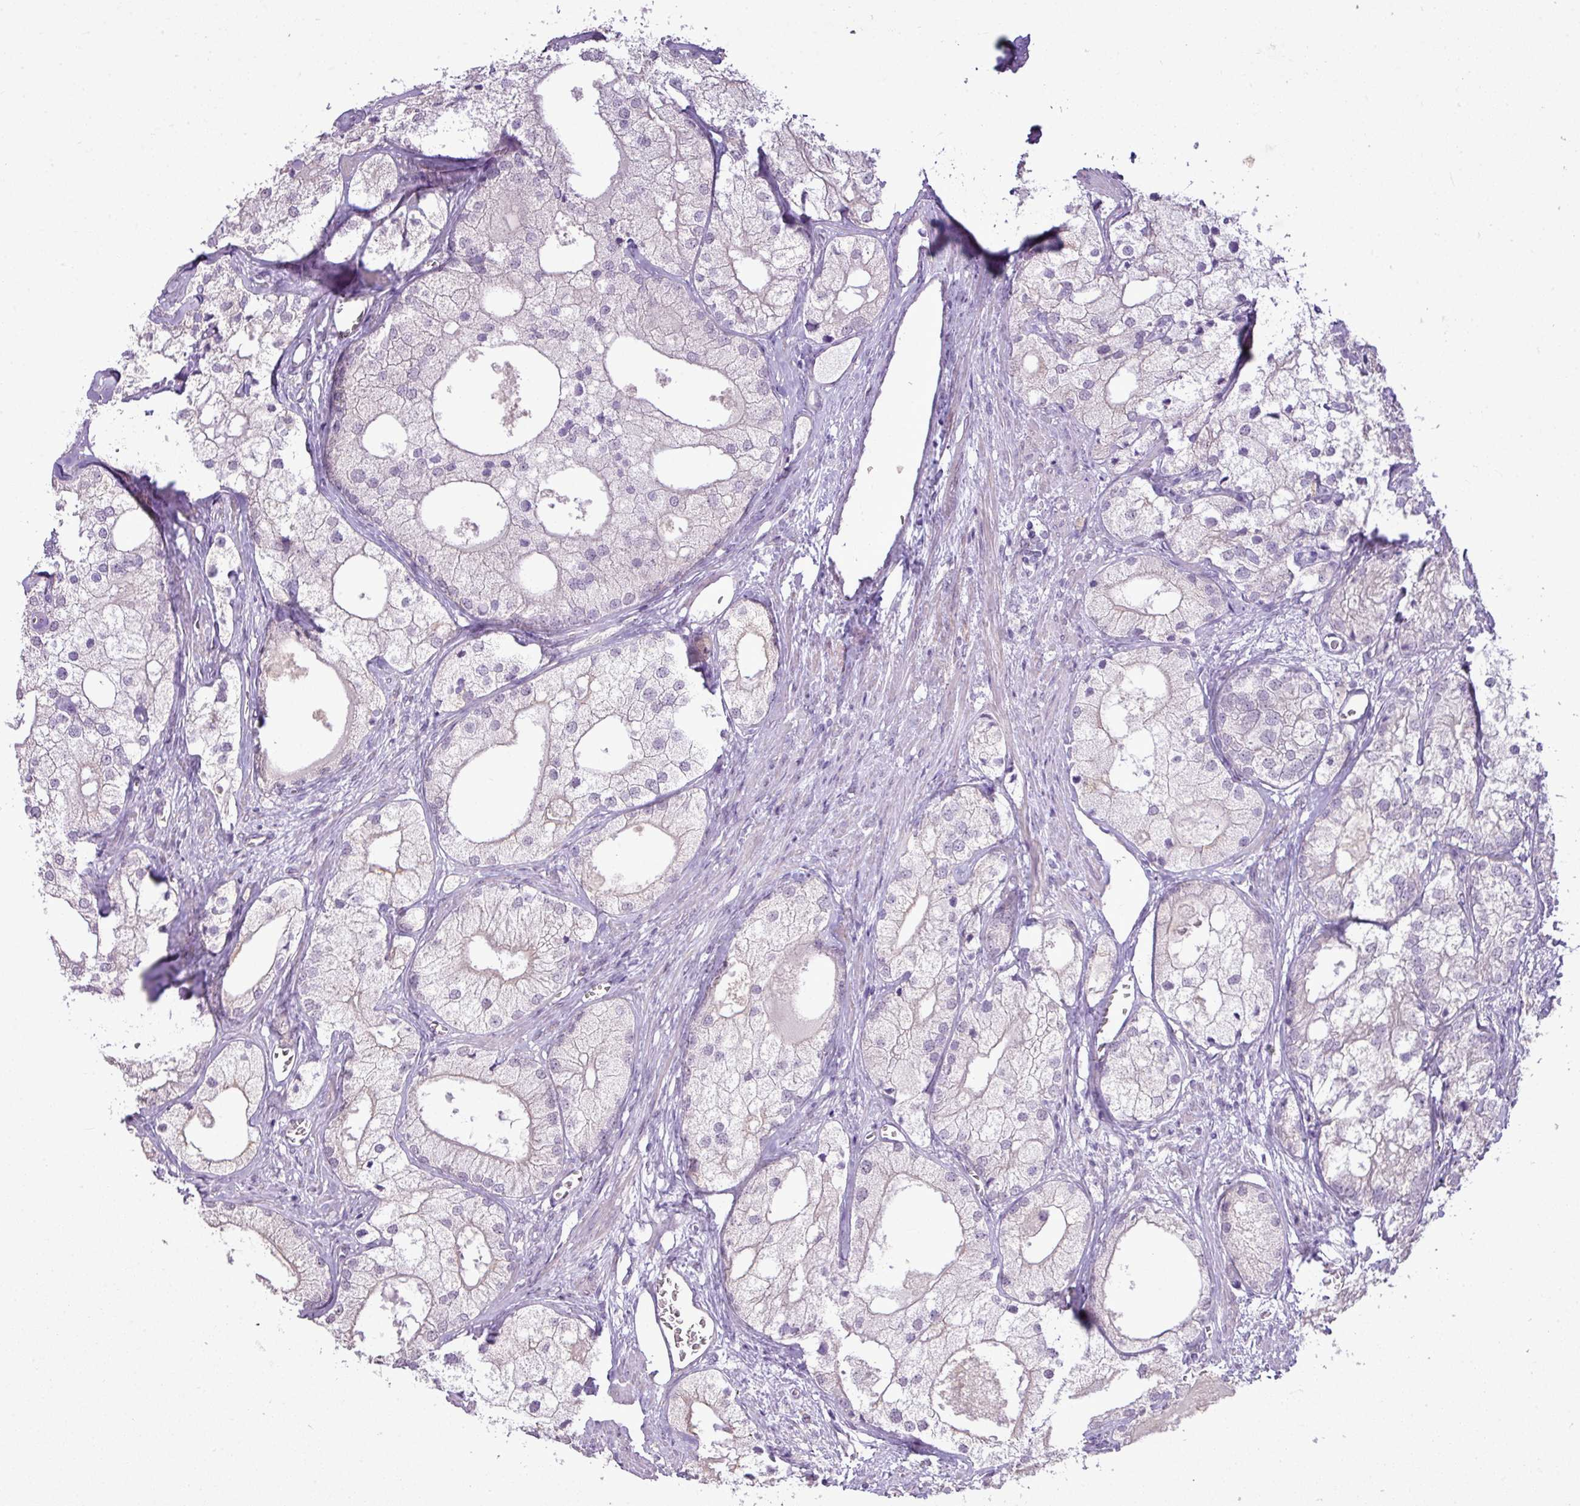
{"staining": {"intensity": "negative", "quantity": "none", "location": "none"}, "tissue": "prostate cancer", "cell_type": "Tumor cells", "image_type": "cancer", "snomed": [{"axis": "morphology", "description": "Adenocarcinoma, Low grade"}, {"axis": "topography", "description": "Prostate"}], "caption": "Immunohistochemistry (IHC) image of low-grade adenocarcinoma (prostate) stained for a protein (brown), which reveals no positivity in tumor cells.", "gene": "ALDH2", "patient": {"sex": "male", "age": 69}}